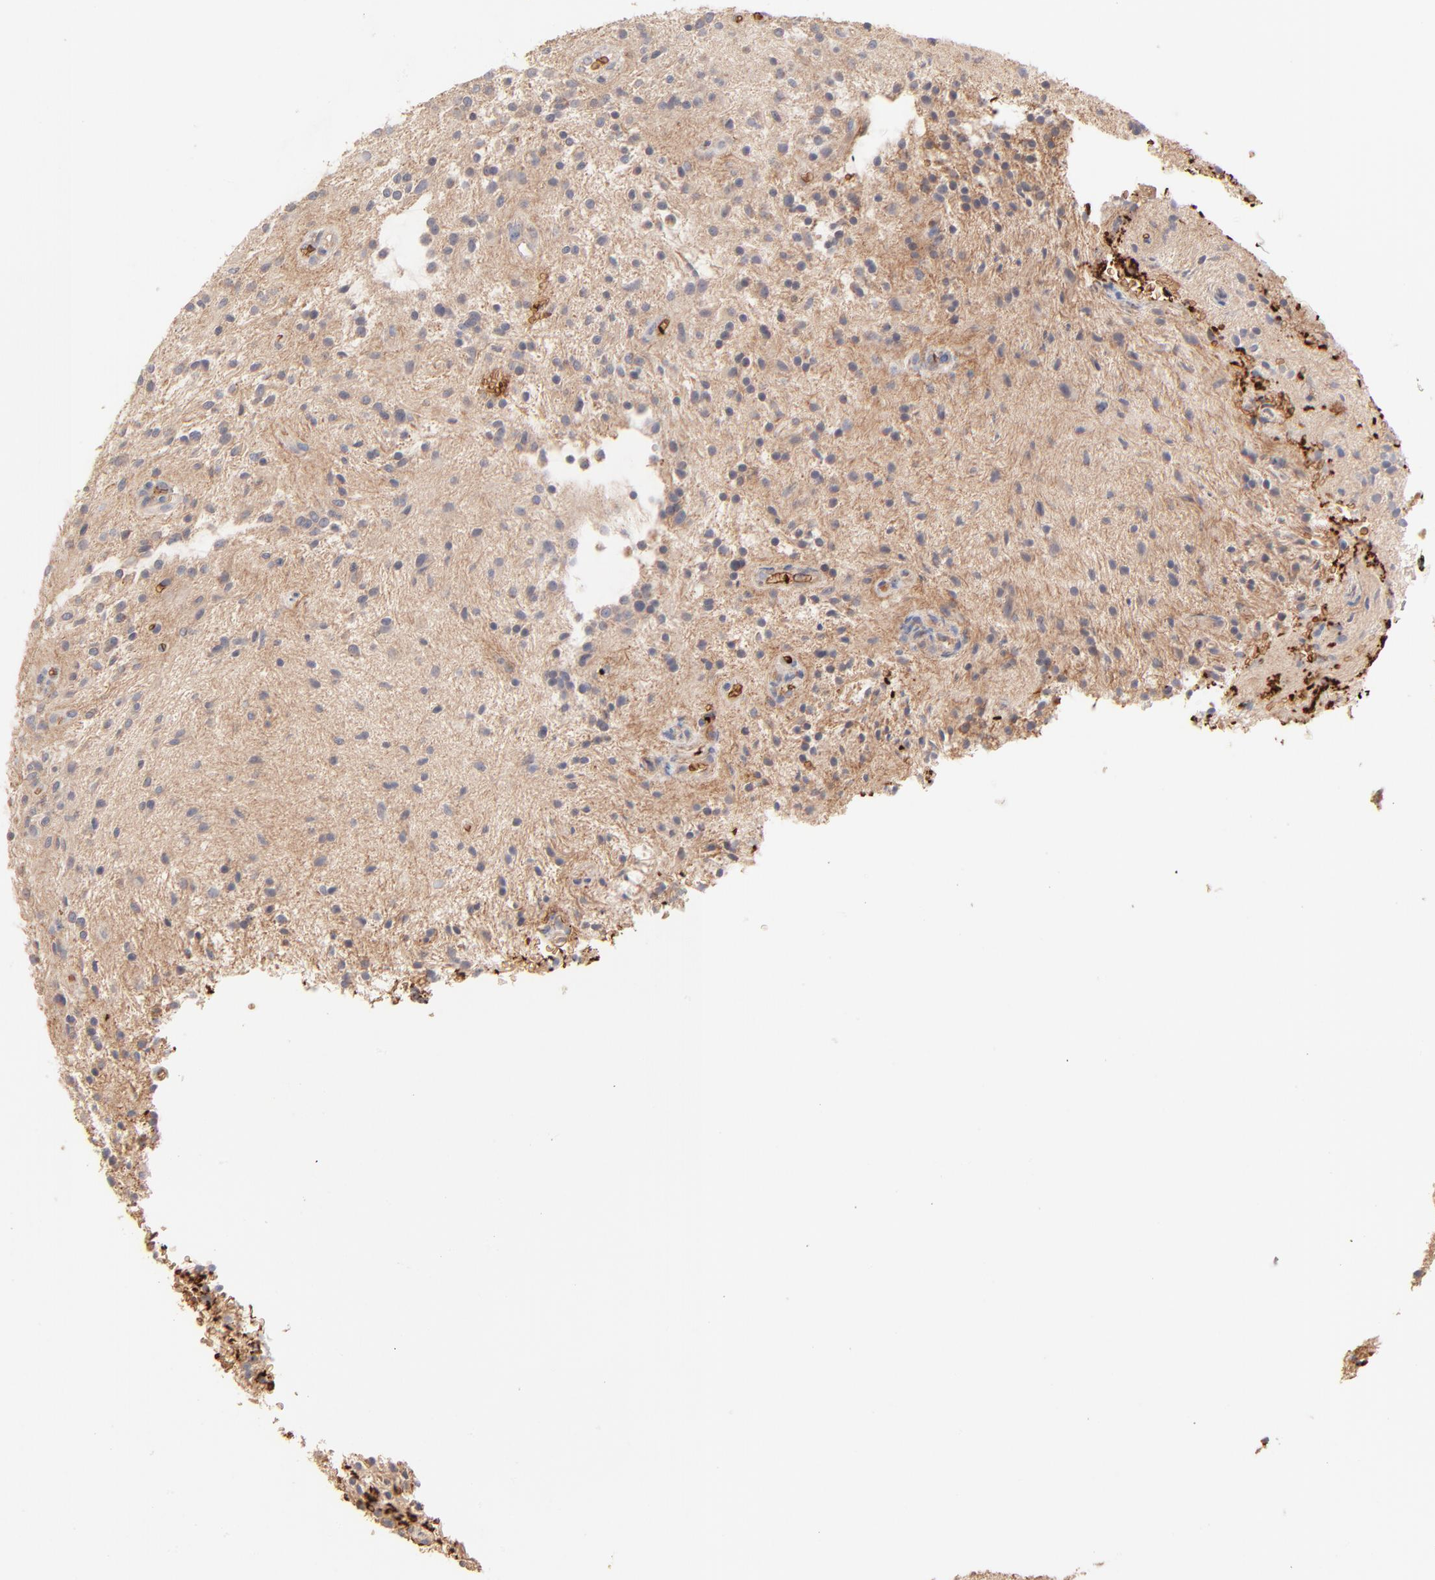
{"staining": {"intensity": "negative", "quantity": "none", "location": "none"}, "tissue": "glioma", "cell_type": "Tumor cells", "image_type": "cancer", "snomed": [{"axis": "morphology", "description": "Glioma, malignant, NOS"}, {"axis": "topography", "description": "Cerebellum"}], "caption": "Immunohistochemistry histopathology image of neoplastic tissue: glioma stained with DAB reveals no significant protein expression in tumor cells.", "gene": "SPTB", "patient": {"sex": "female", "age": 10}}